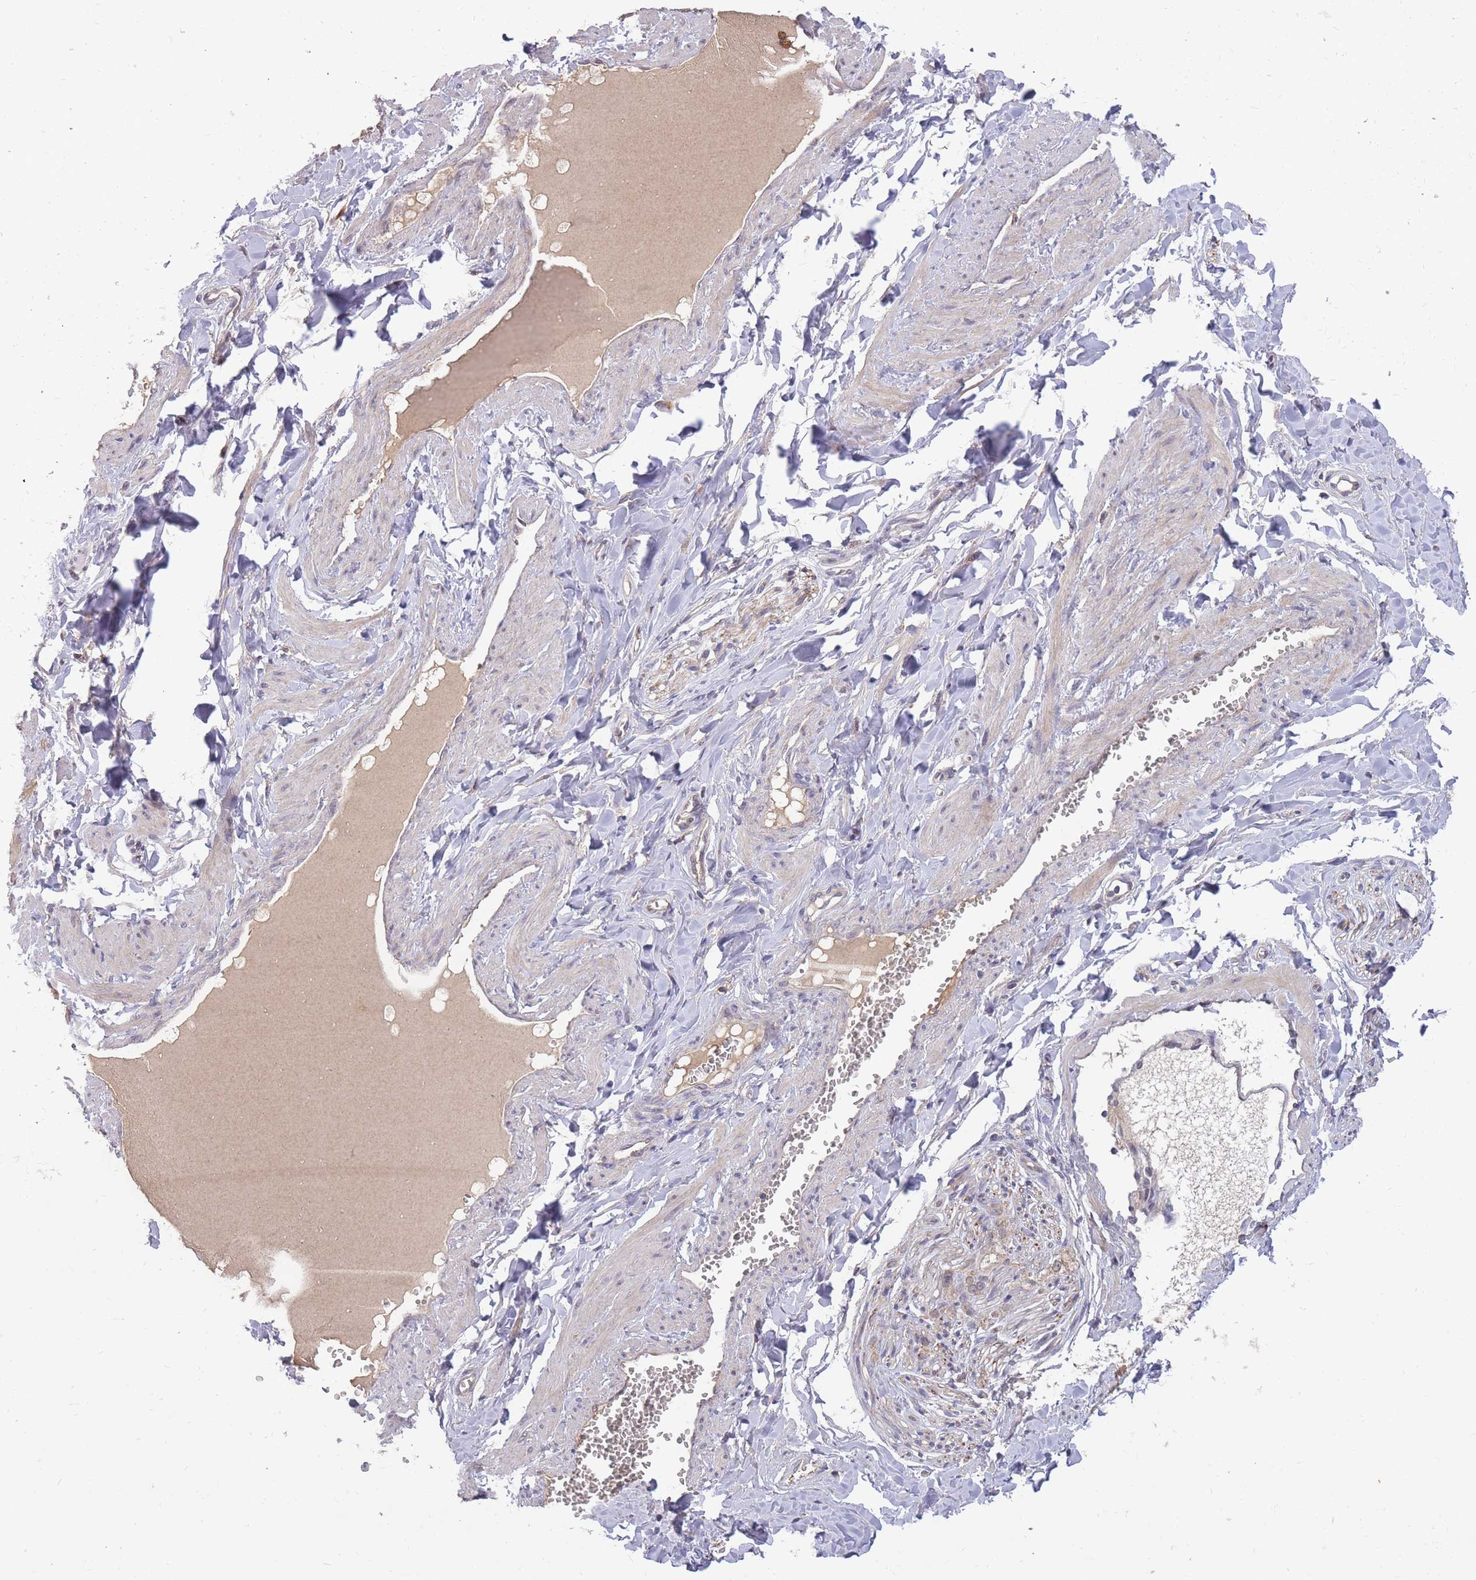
{"staining": {"intensity": "weak", "quantity": ">75%", "location": "cytoplasmic/membranous"}, "tissue": "adipose tissue", "cell_type": "Adipocytes", "image_type": "normal", "snomed": [{"axis": "morphology", "description": "Normal tissue, NOS"}, {"axis": "topography", "description": "Soft tissue"}, {"axis": "topography", "description": "Adipose tissue"}, {"axis": "topography", "description": "Vascular tissue"}, {"axis": "topography", "description": "Peripheral nerve tissue"}], "caption": "An image showing weak cytoplasmic/membranous expression in about >75% of adipocytes in unremarkable adipose tissue, as visualized by brown immunohistochemical staining.", "gene": "IGF2BP2", "patient": {"sex": "male", "age": 46}}